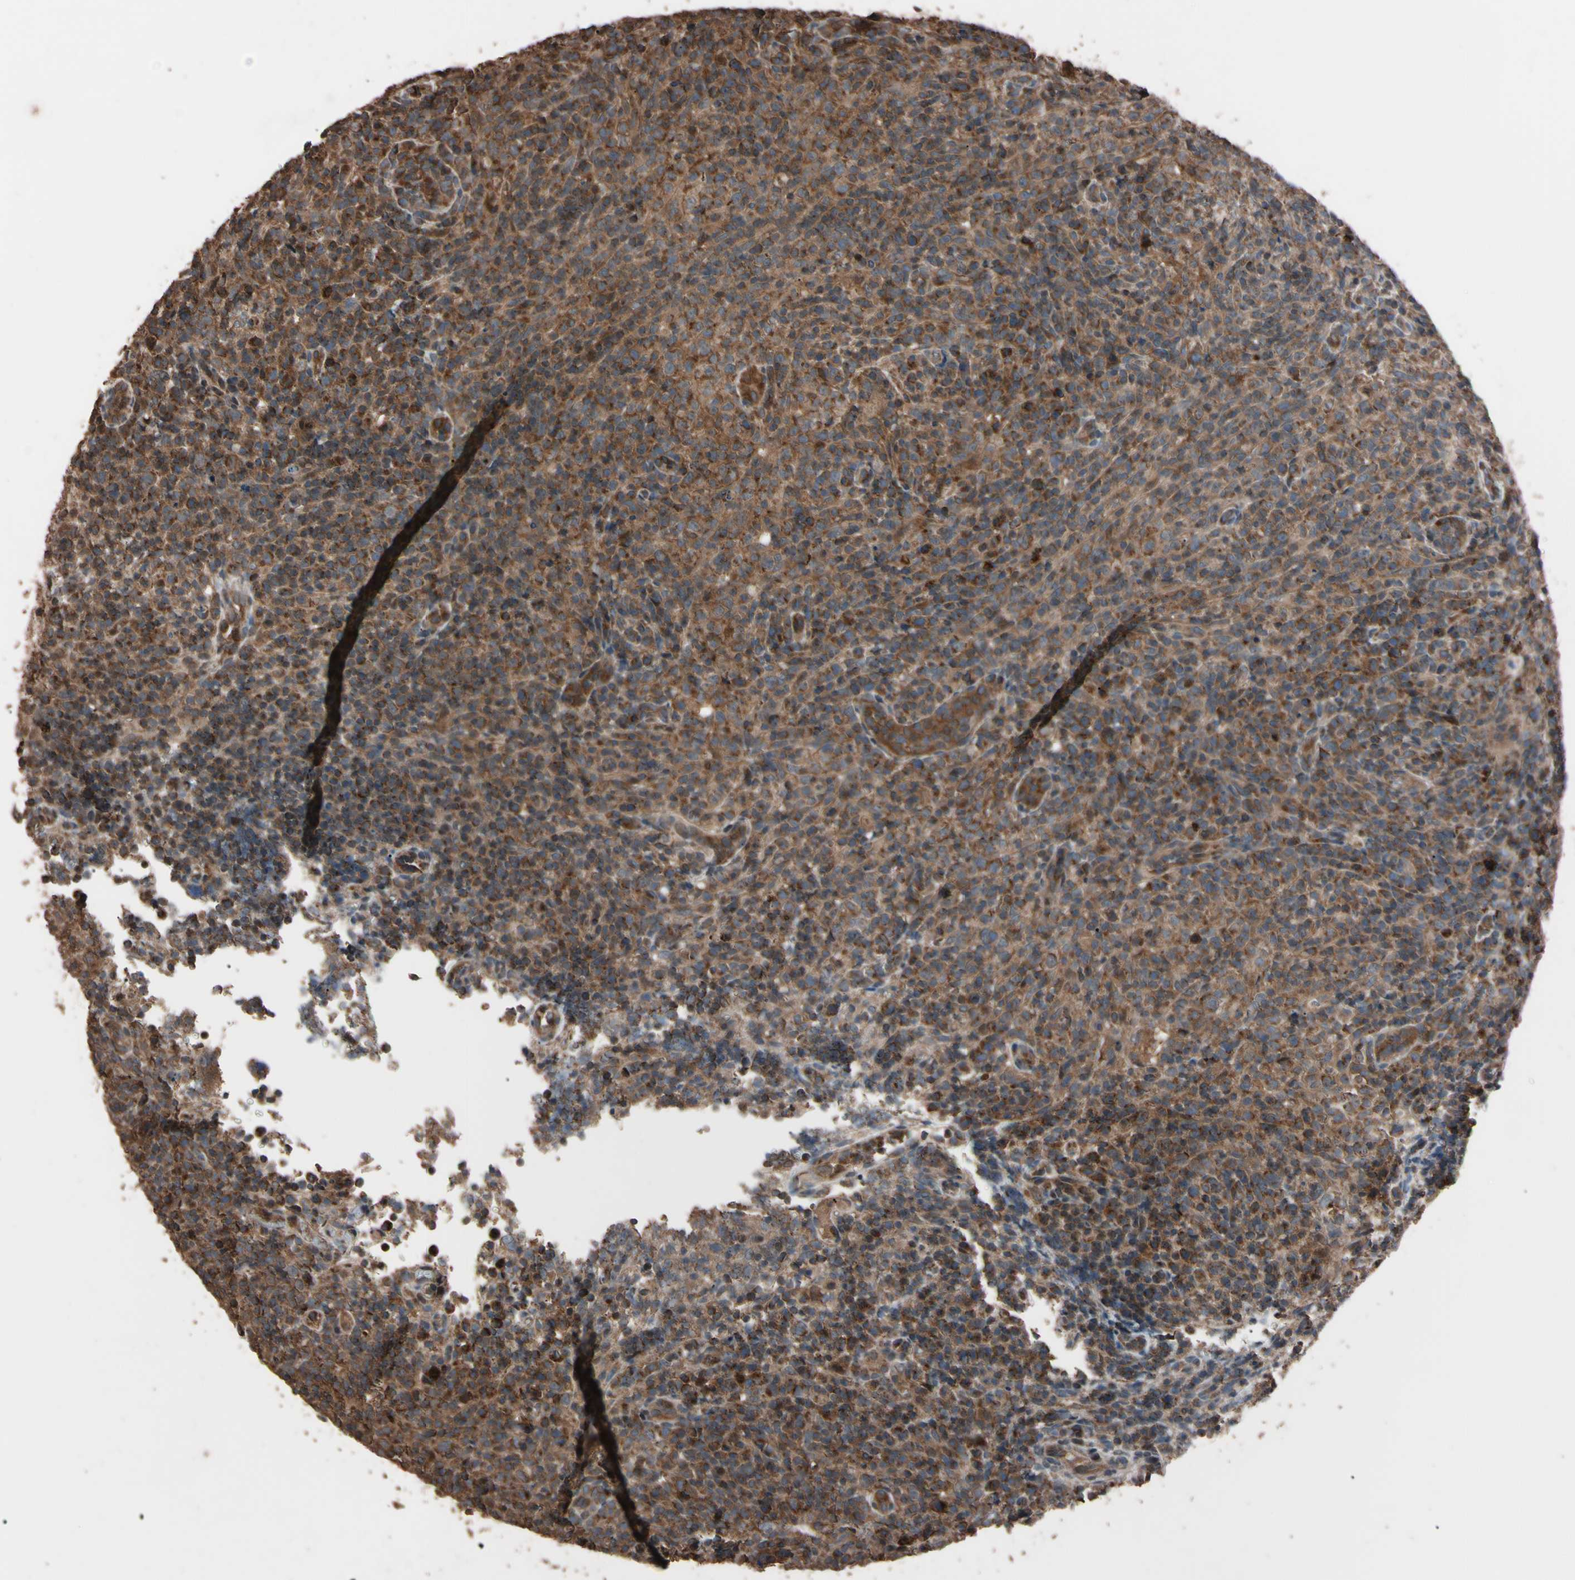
{"staining": {"intensity": "moderate", "quantity": "25%-75%", "location": "cytoplasmic/membranous,nuclear"}, "tissue": "lymphoma", "cell_type": "Tumor cells", "image_type": "cancer", "snomed": [{"axis": "morphology", "description": "Malignant lymphoma, non-Hodgkin's type, High grade"}, {"axis": "topography", "description": "Lymph node"}], "caption": "Protein expression analysis of malignant lymphoma, non-Hodgkin's type (high-grade) reveals moderate cytoplasmic/membranous and nuclear staining in approximately 25%-75% of tumor cells.", "gene": "TNFRSF1A", "patient": {"sex": "female", "age": 76}}